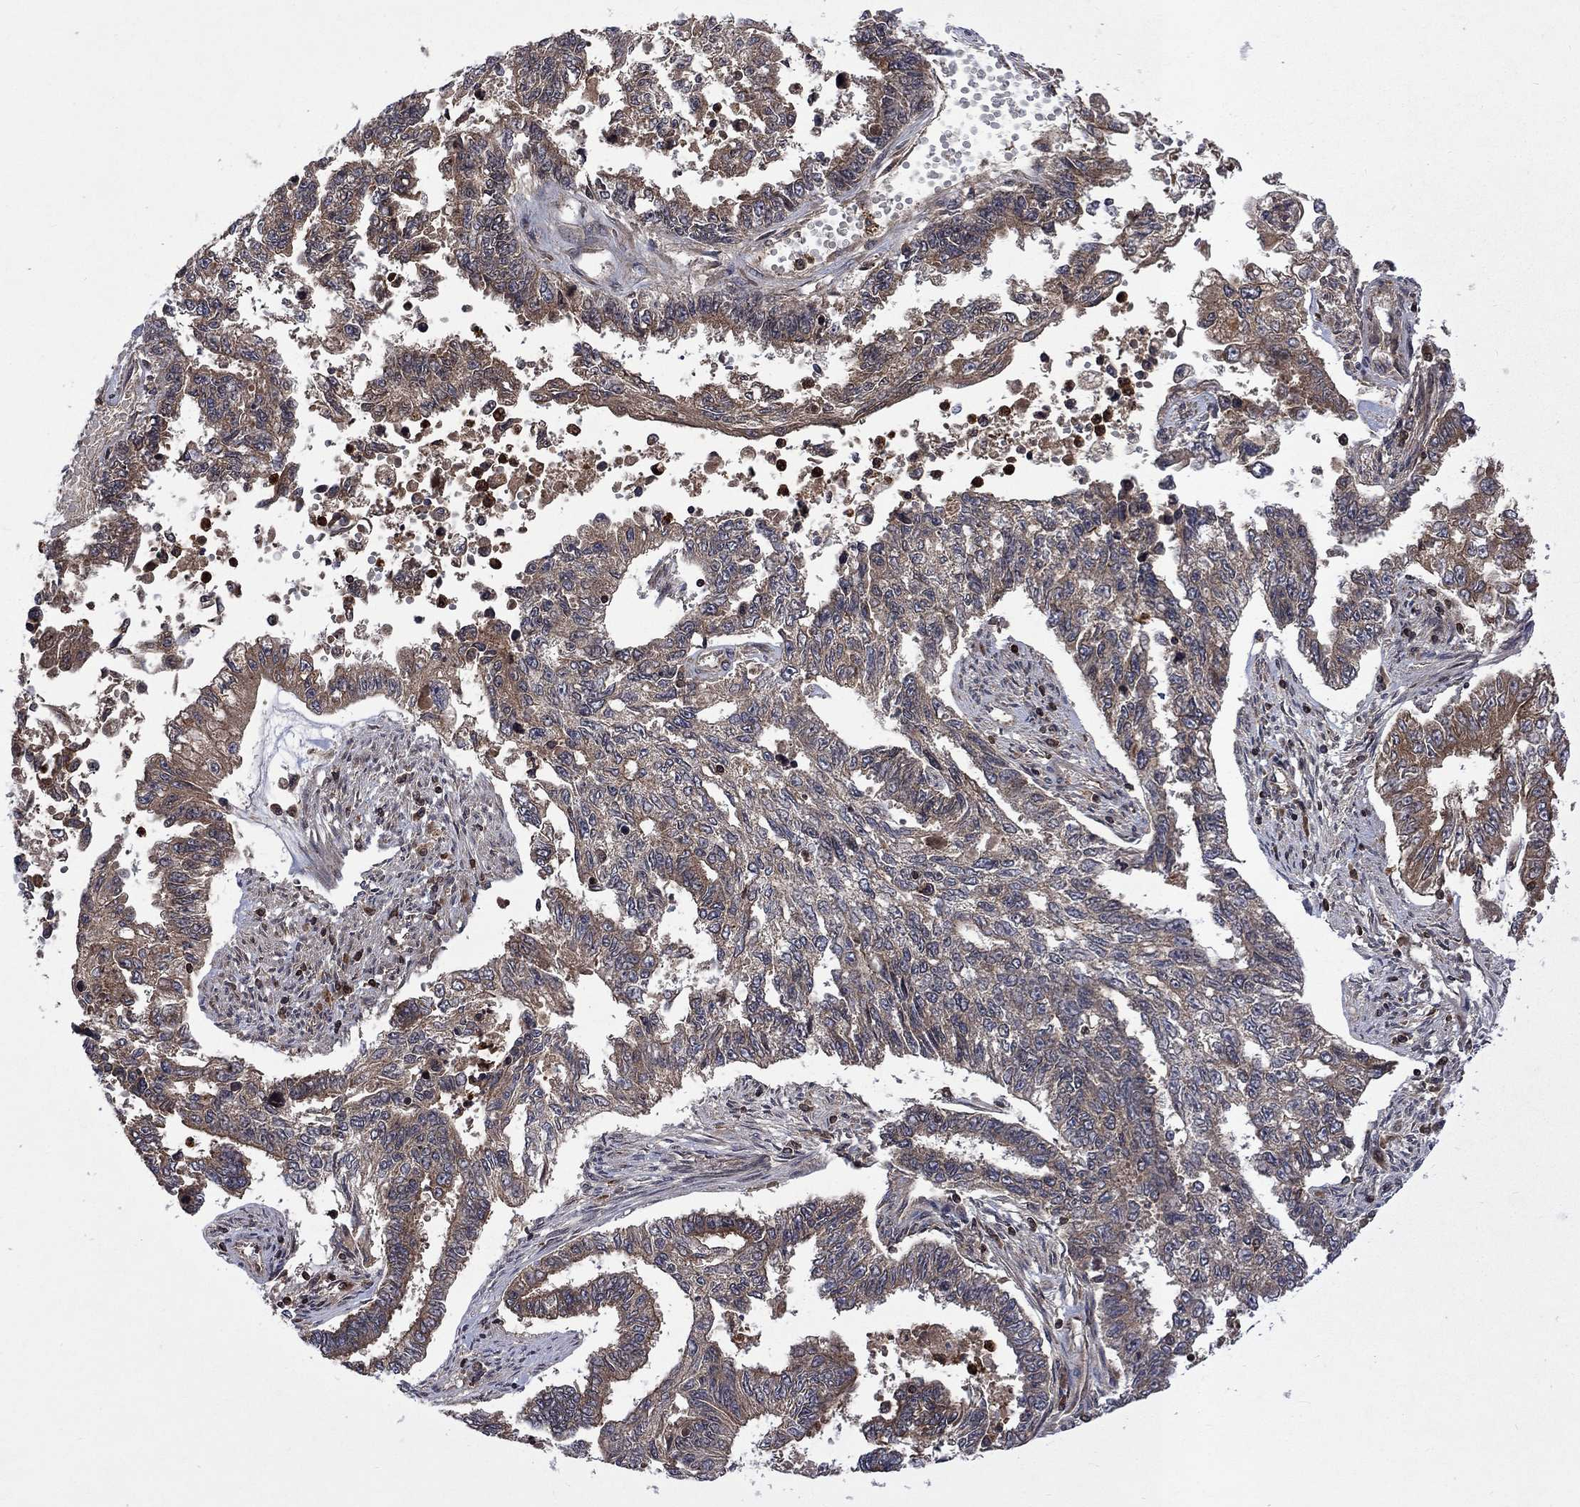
{"staining": {"intensity": "weak", "quantity": ">75%", "location": "cytoplasmic/membranous"}, "tissue": "endometrial cancer", "cell_type": "Tumor cells", "image_type": "cancer", "snomed": [{"axis": "morphology", "description": "Adenocarcinoma, NOS"}, {"axis": "topography", "description": "Uterus"}], "caption": "IHC photomicrograph of neoplastic tissue: human endometrial cancer stained using immunohistochemistry (IHC) demonstrates low levels of weak protein expression localized specifically in the cytoplasmic/membranous of tumor cells, appearing as a cytoplasmic/membranous brown color.", "gene": "TMEM33", "patient": {"sex": "female", "age": 59}}